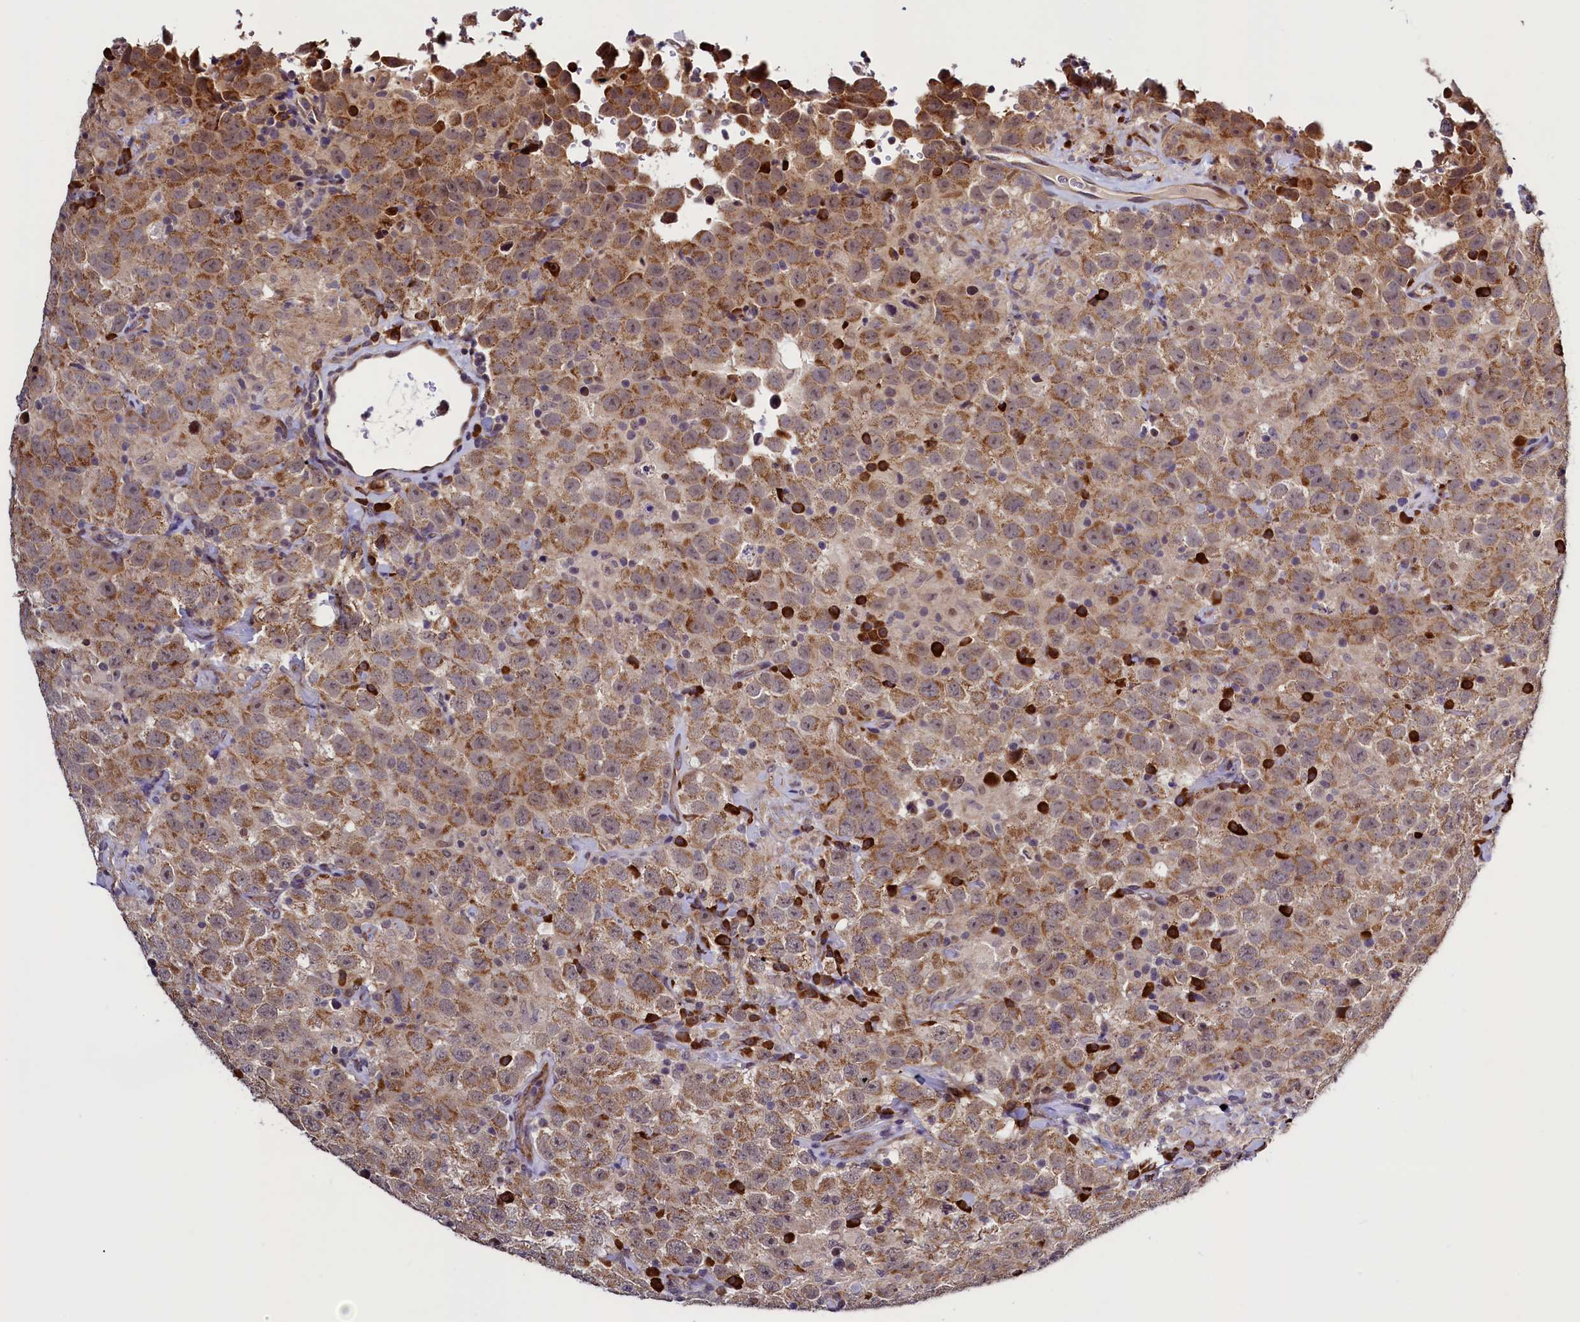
{"staining": {"intensity": "moderate", "quantity": ">75%", "location": "cytoplasmic/membranous"}, "tissue": "testis cancer", "cell_type": "Tumor cells", "image_type": "cancer", "snomed": [{"axis": "morphology", "description": "Seminoma, NOS"}, {"axis": "topography", "description": "Testis"}], "caption": "Seminoma (testis) tissue shows moderate cytoplasmic/membranous positivity in about >75% of tumor cells, visualized by immunohistochemistry. The protein of interest is stained brown, and the nuclei are stained in blue (DAB (3,3'-diaminobenzidine) IHC with brightfield microscopy, high magnification).", "gene": "RBFA", "patient": {"sex": "male", "age": 41}}